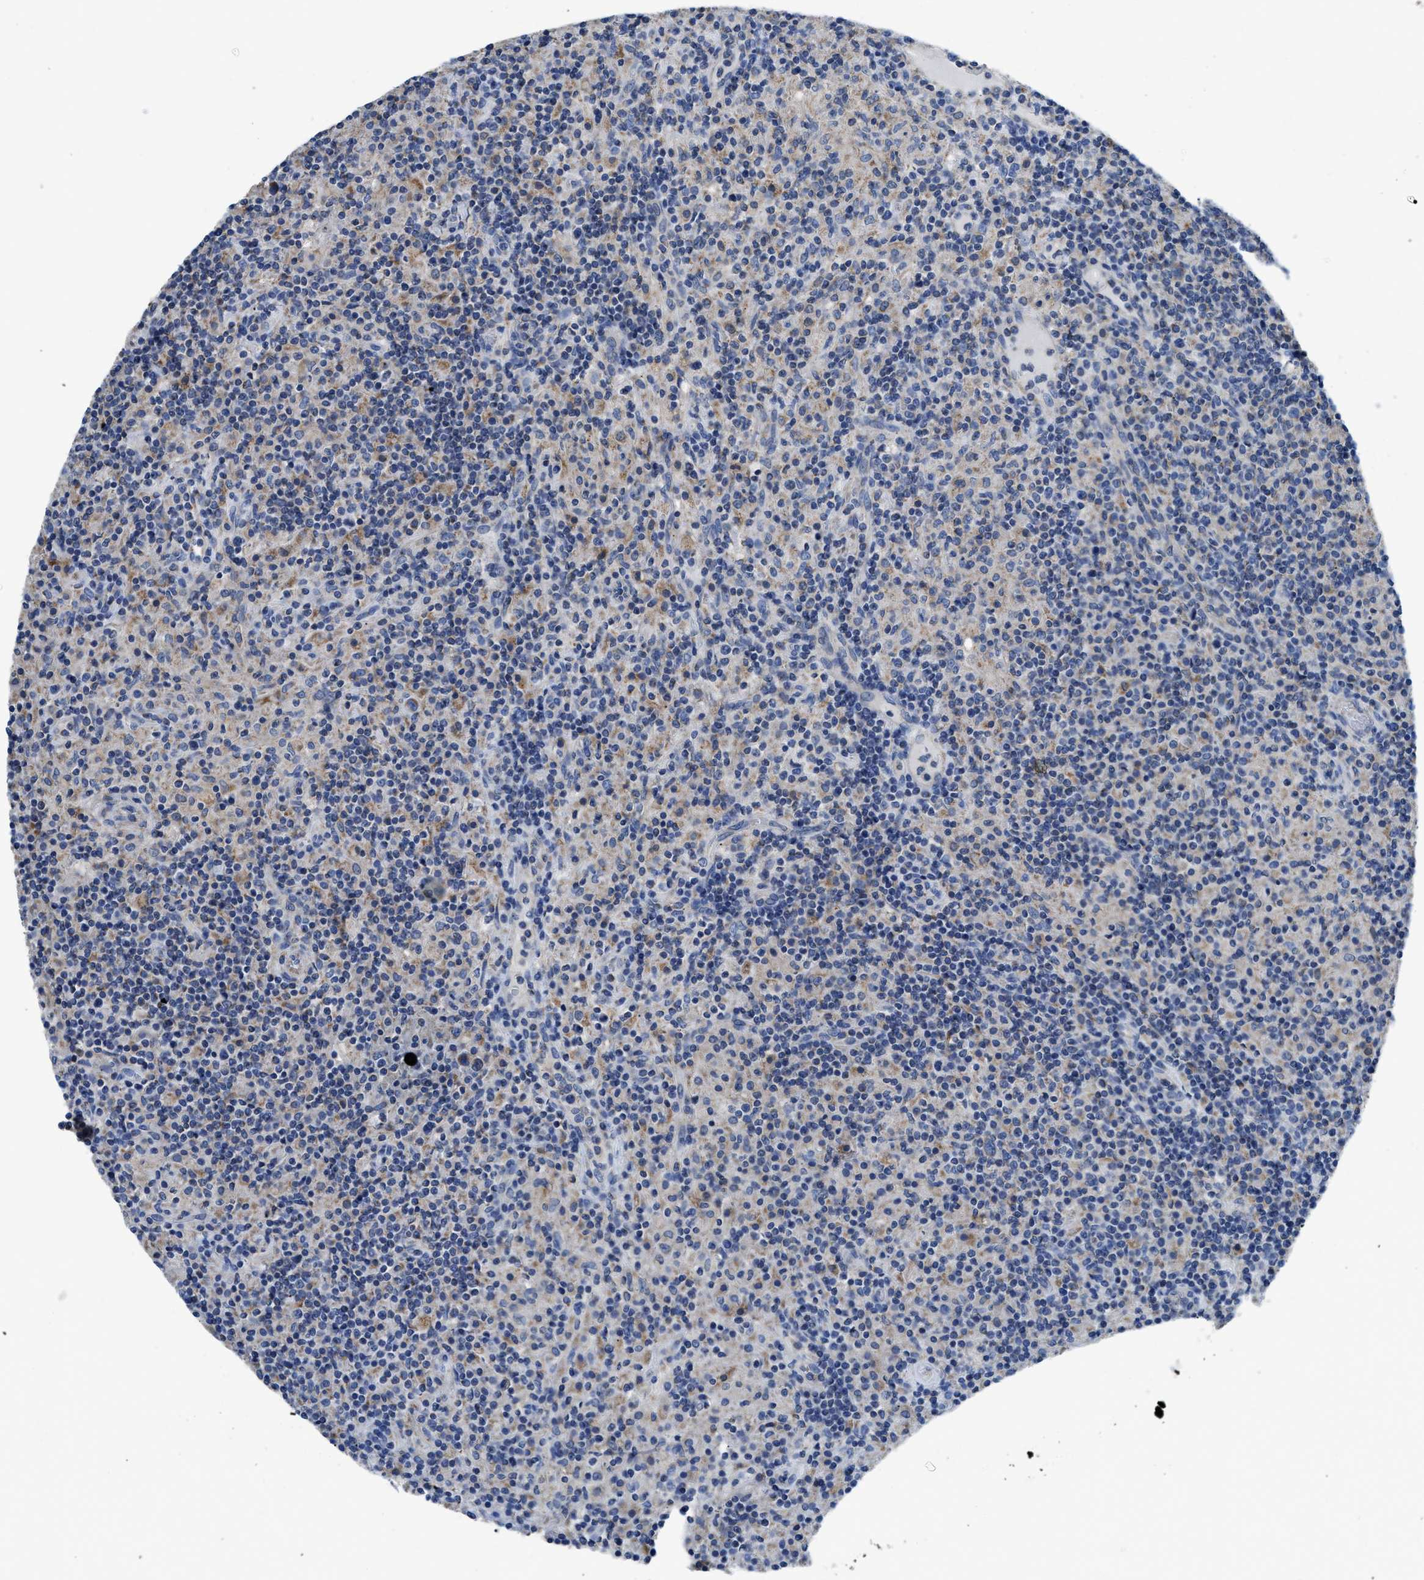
{"staining": {"intensity": "weak", "quantity": "<25%", "location": "cytoplasmic/membranous"}, "tissue": "lymphoma", "cell_type": "Tumor cells", "image_type": "cancer", "snomed": [{"axis": "morphology", "description": "Hodgkin's disease, NOS"}, {"axis": "topography", "description": "Lymph node"}], "caption": "This is an IHC micrograph of lymphoma. There is no expression in tumor cells.", "gene": "SLC25A13", "patient": {"sex": "male", "age": 70}}